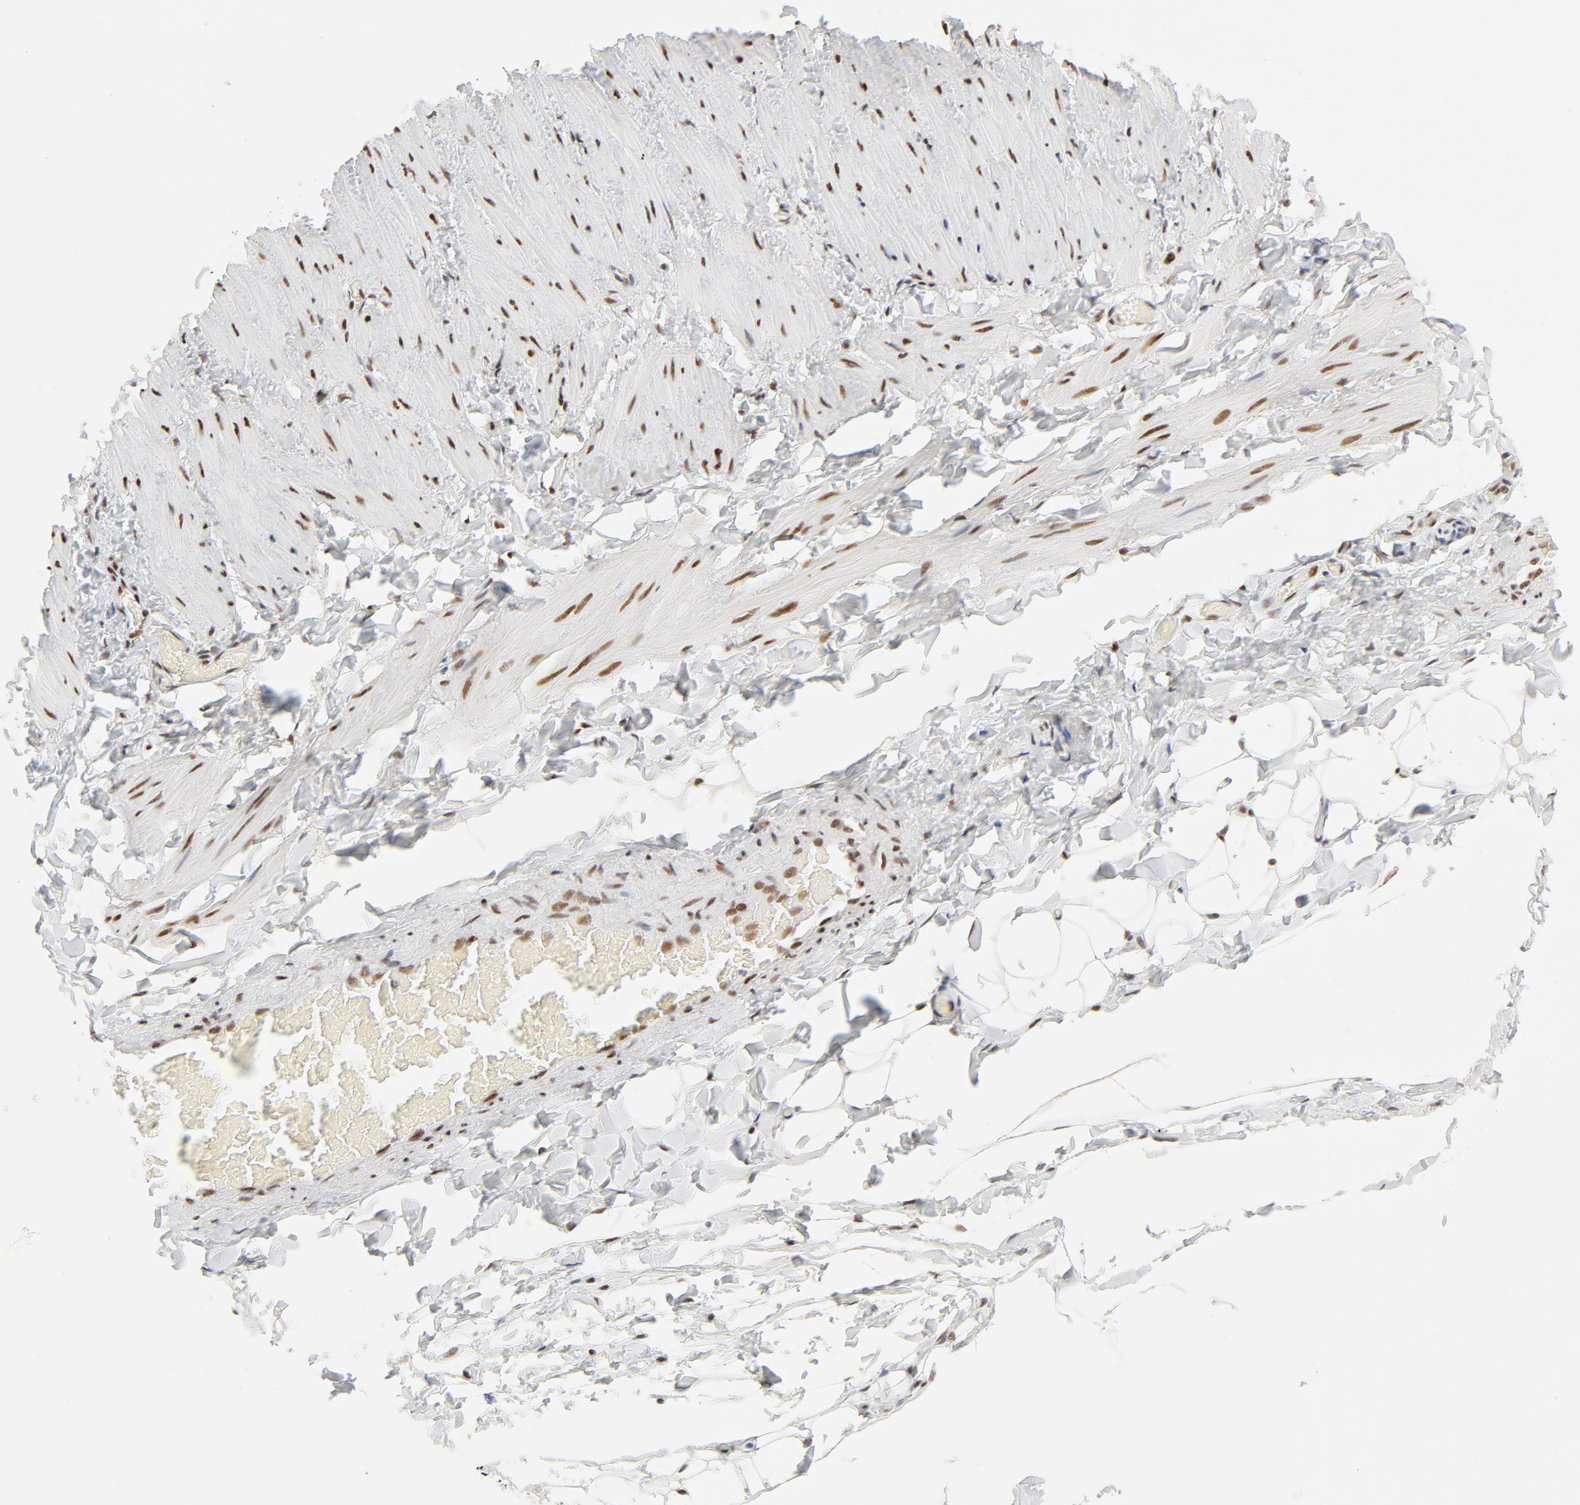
{"staining": {"intensity": "strong", "quantity": ">75%", "location": "nuclear"}, "tissue": "adipose tissue", "cell_type": "Adipocytes", "image_type": "normal", "snomed": [{"axis": "morphology", "description": "Normal tissue, NOS"}, {"axis": "topography", "description": "Soft tissue"}], "caption": "IHC (DAB) staining of unremarkable adipose tissue exhibits strong nuclear protein staining in about >75% of adipocytes.", "gene": "GTF2H1", "patient": {"sex": "male", "age": 26}}